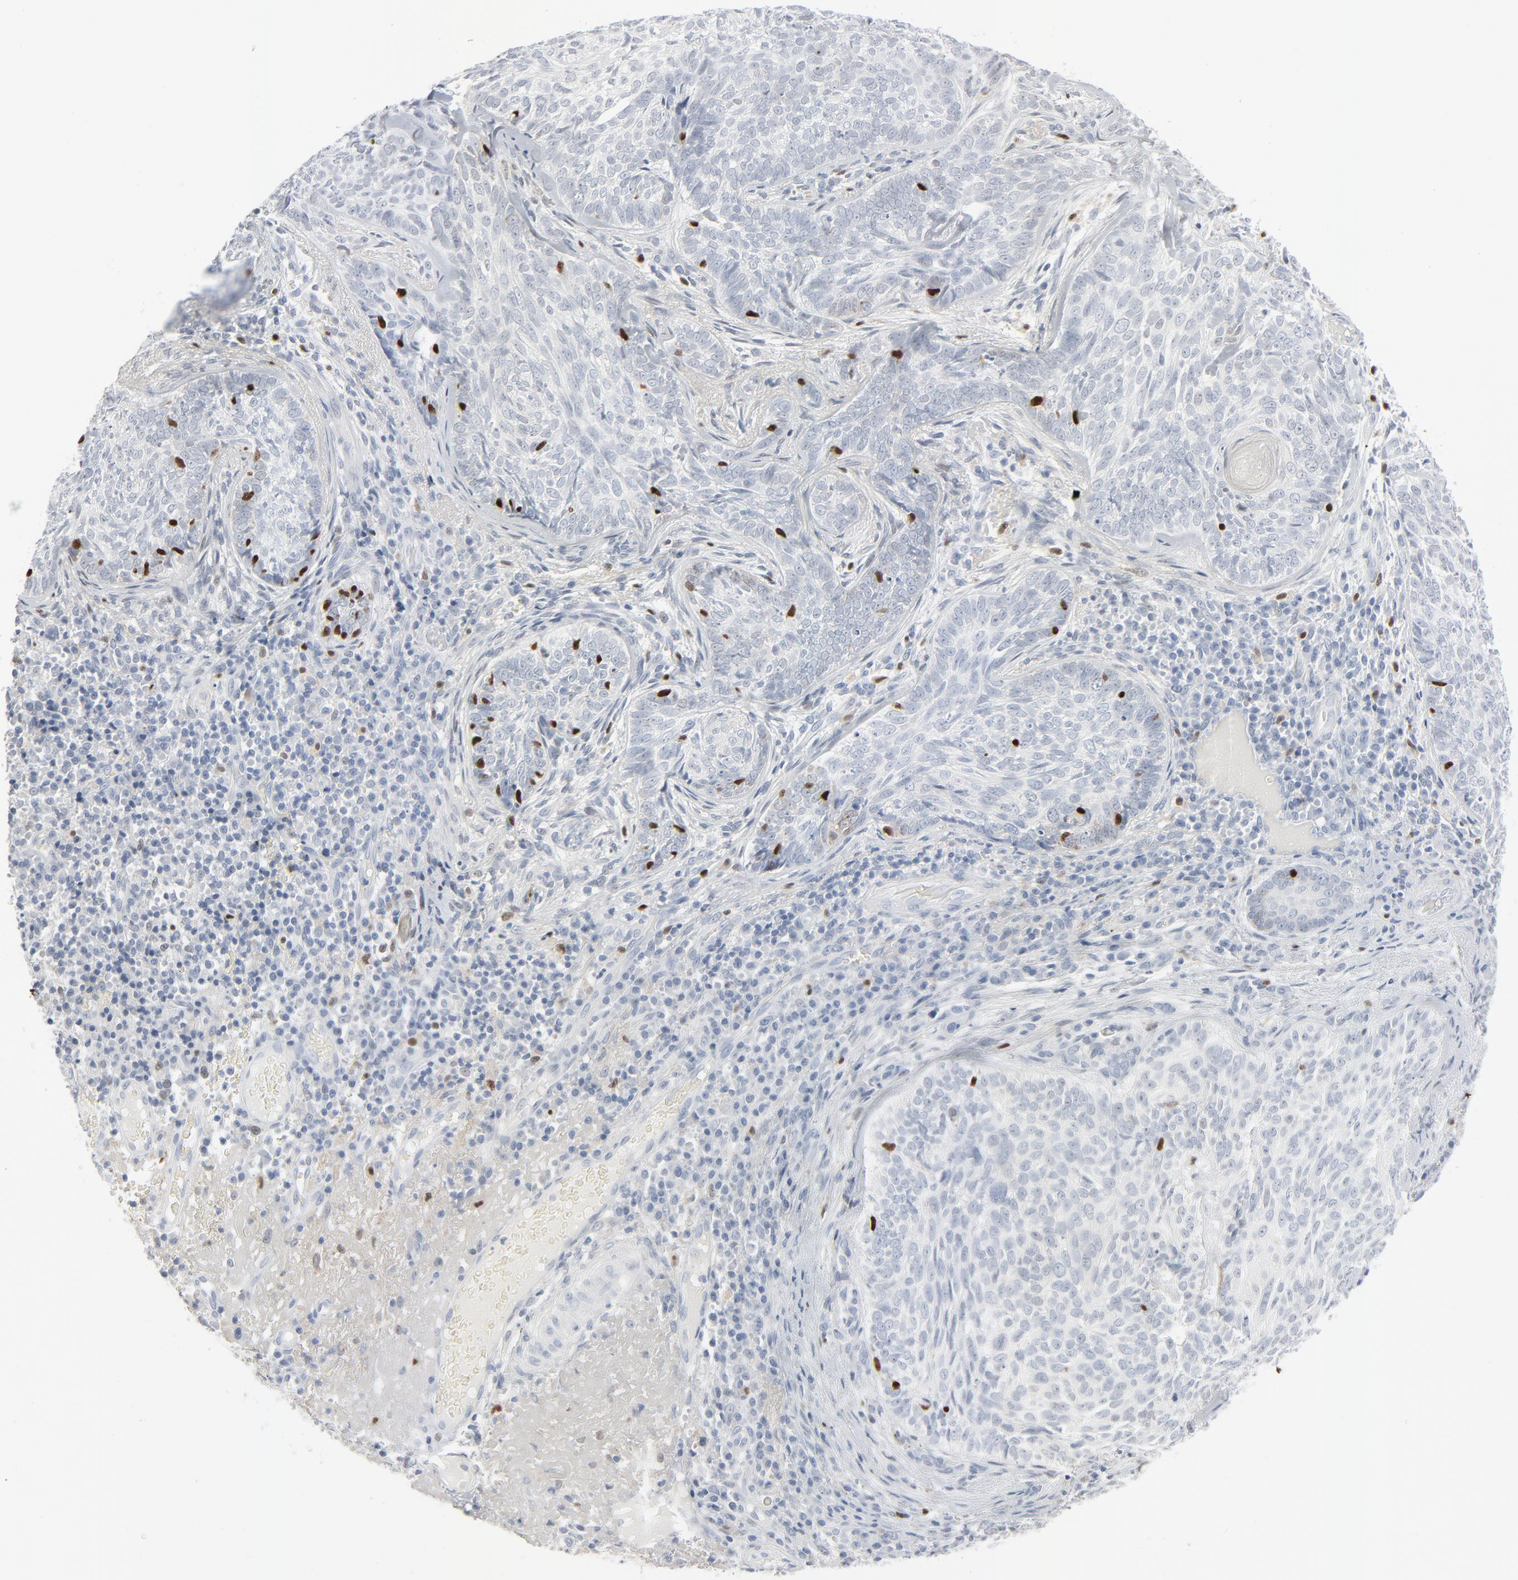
{"staining": {"intensity": "strong", "quantity": "<25%", "location": "nuclear"}, "tissue": "skin cancer", "cell_type": "Tumor cells", "image_type": "cancer", "snomed": [{"axis": "morphology", "description": "Normal tissue, NOS"}, {"axis": "morphology", "description": "Basal cell carcinoma"}, {"axis": "topography", "description": "Skin"}], "caption": "Skin basal cell carcinoma was stained to show a protein in brown. There is medium levels of strong nuclear positivity in approximately <25% of tumor cells.", "gene": "MITF", "patient": {"sex": "male", "age": 76}}